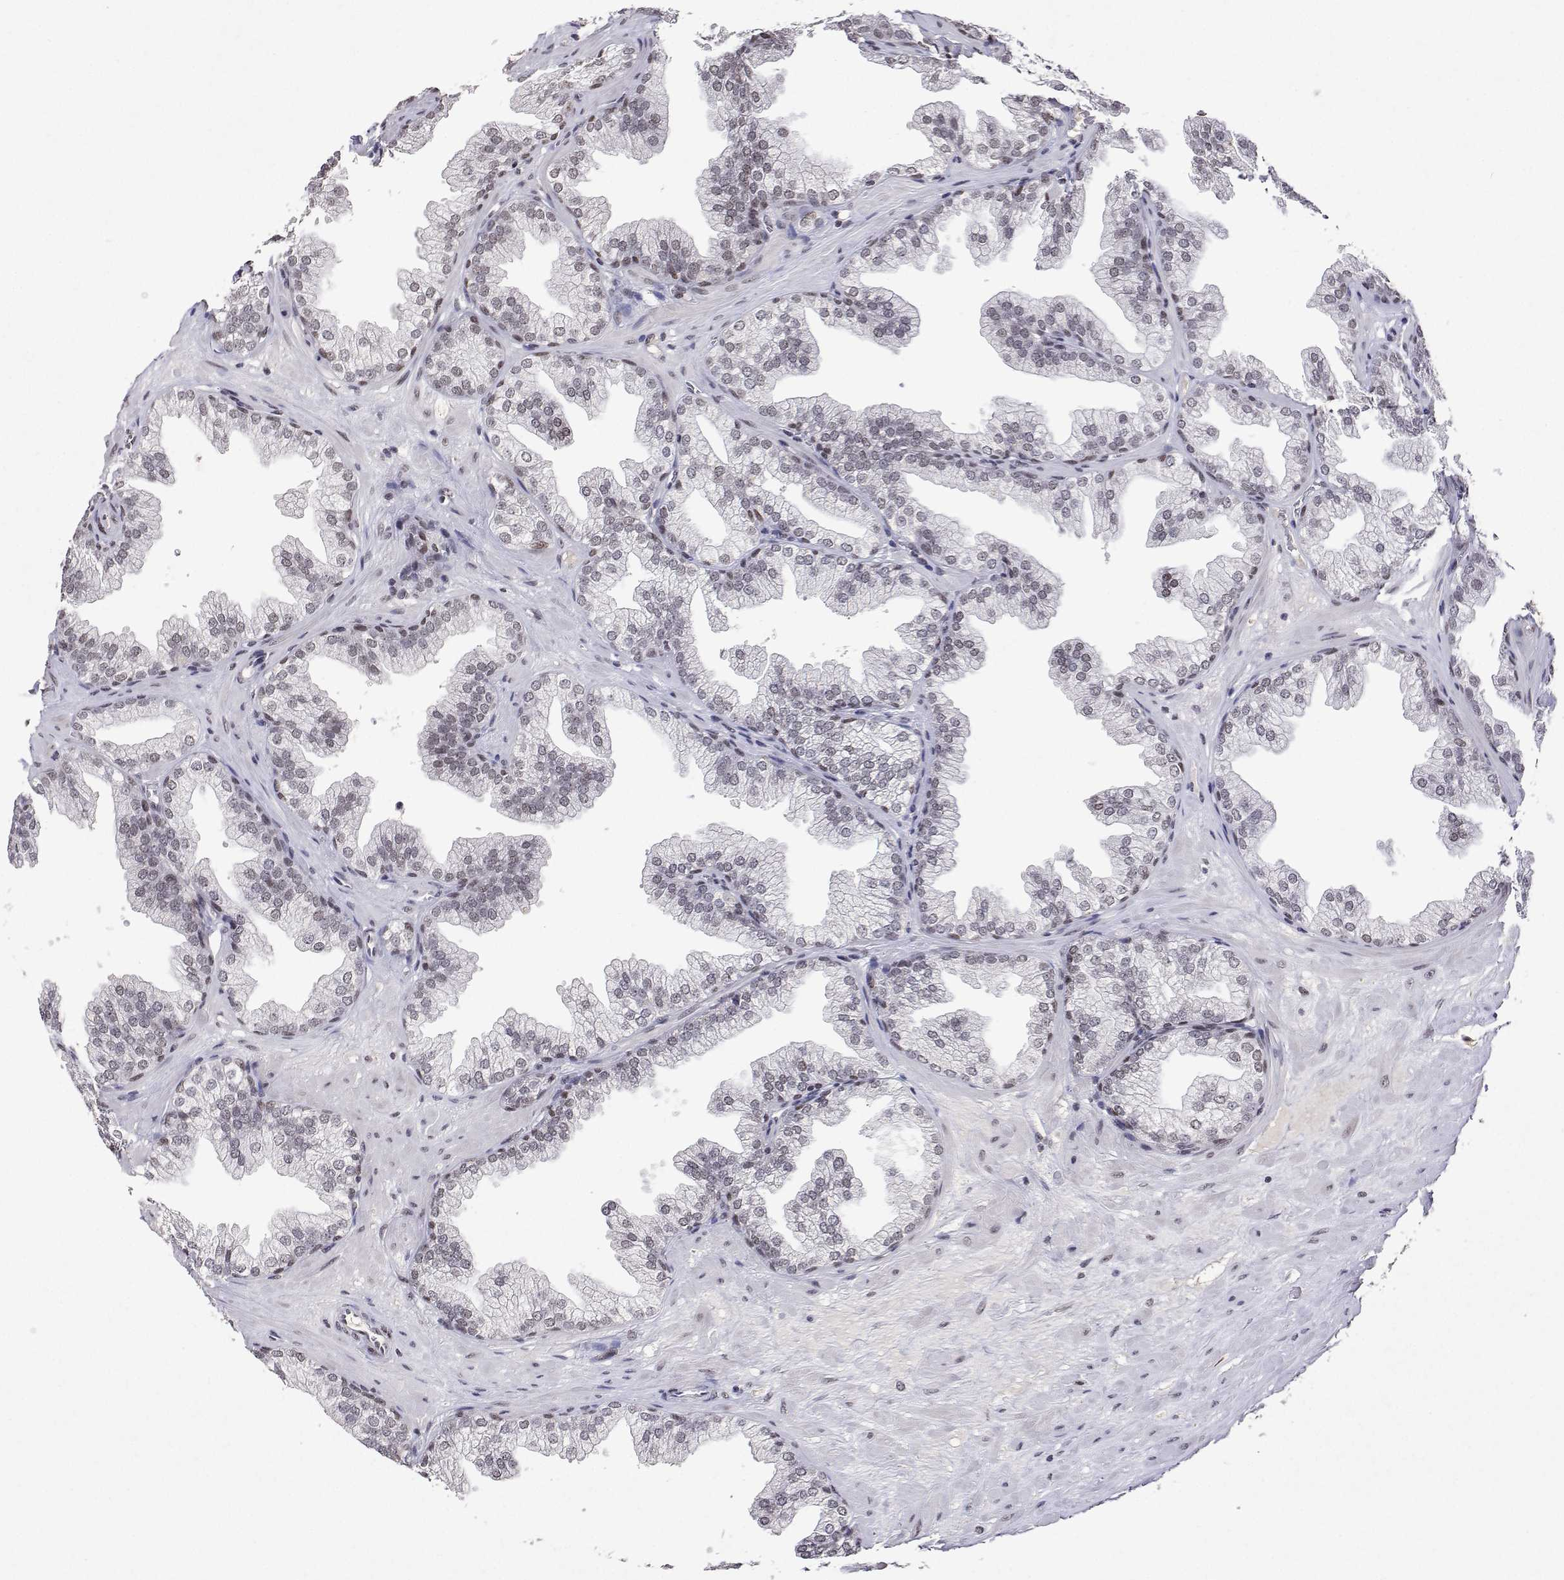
{"staining": {"intensity": "weak", "quantity": "25%-75%", "location": "nuclear"}, "tissue": "prostate", "cell_type": "Glandular cells", "image_type": "normal", "snomed": [{"axis": "morphology", "description": "Normal tissue, NOS"}, {"axis": "topography", "description": "Prostate"}], "caption": "The histopathology image displays staining of benign prostate, revealing weak nuclear protein expression (brown color) within glandular cells. (IHC, brightfield microscopy, high magnification).", "gene": "XPC", "patient": {"sex": "male", "age": 37}}